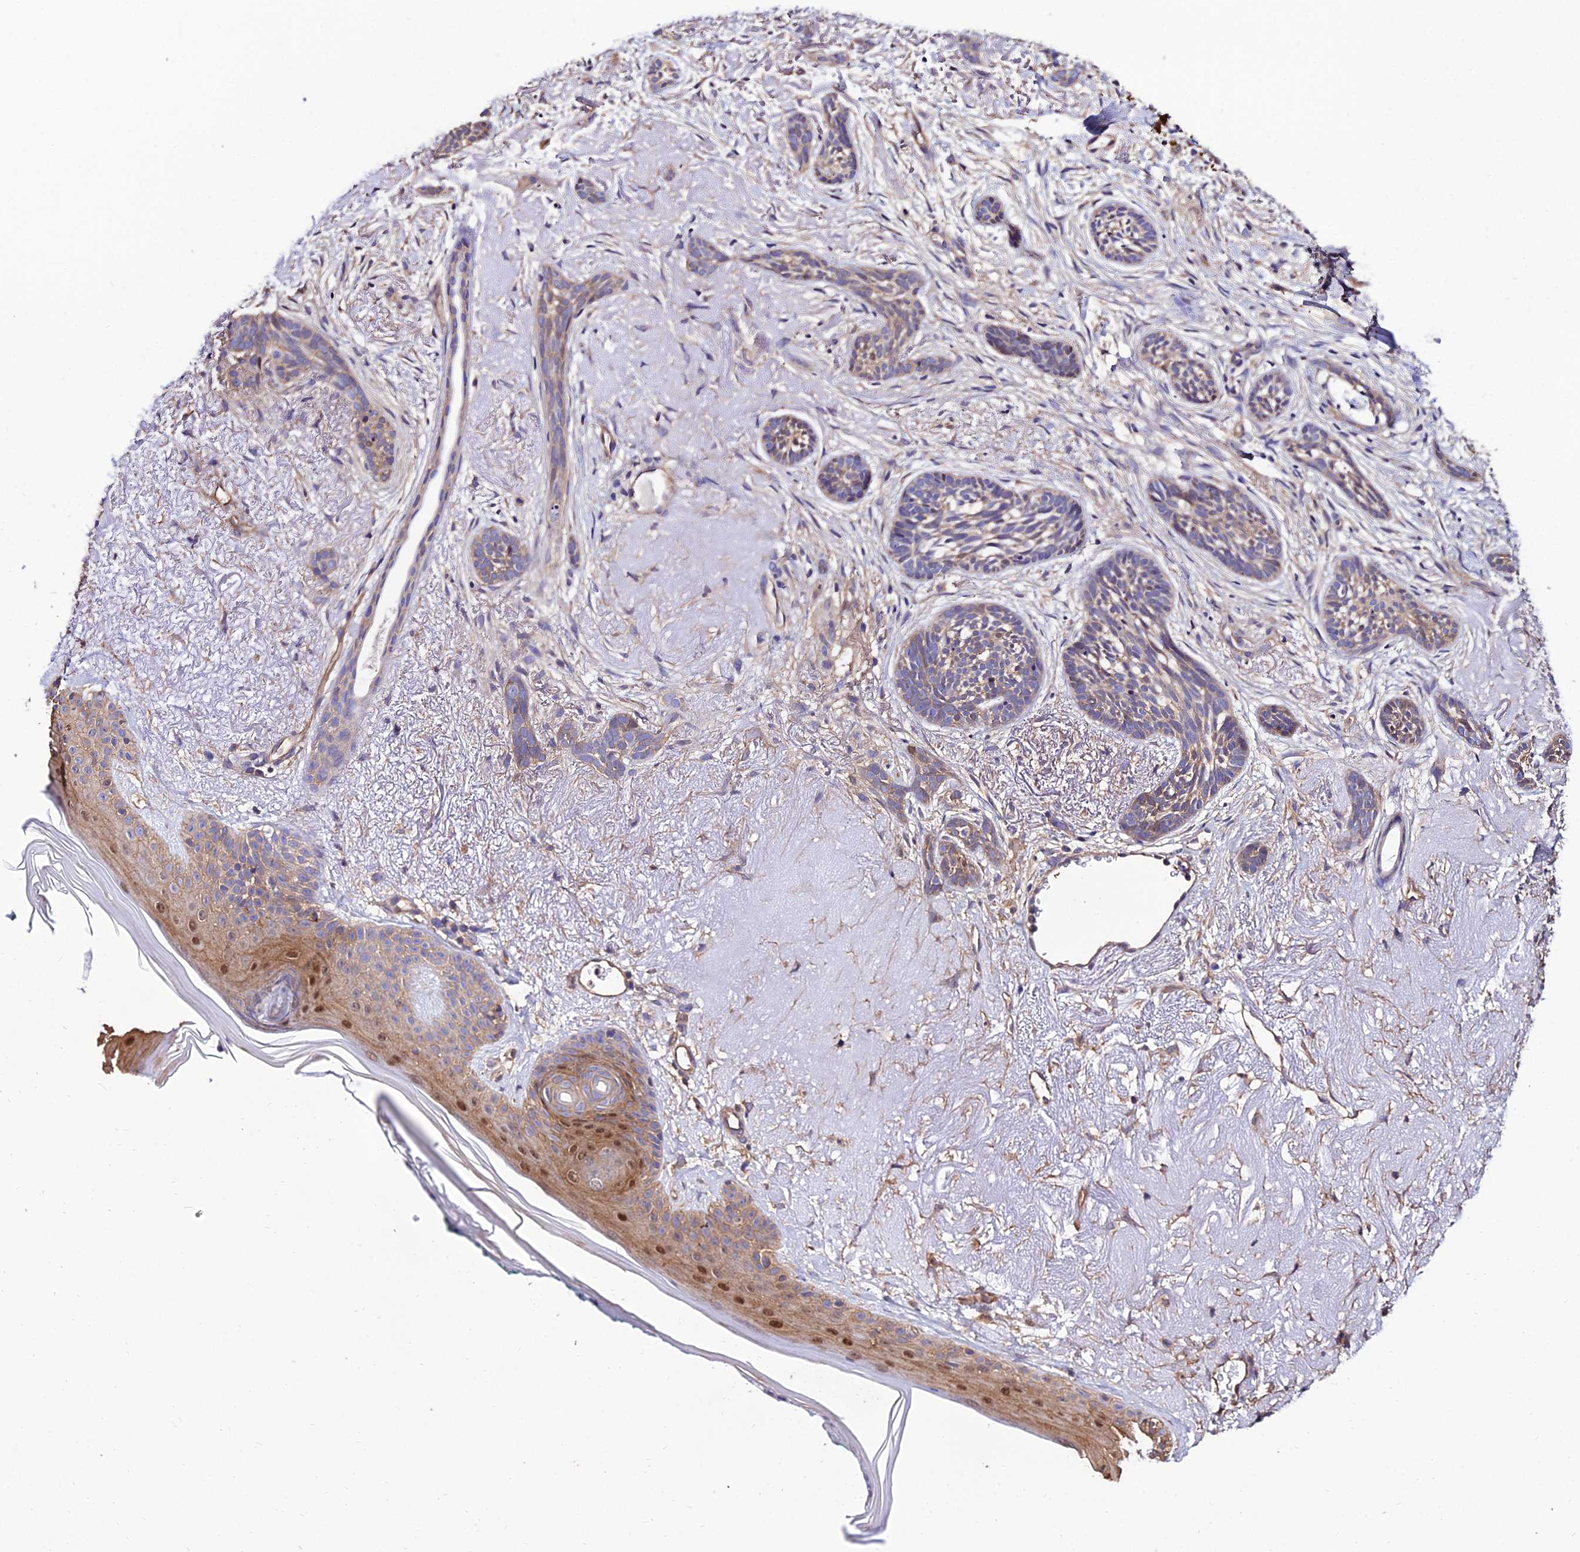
{"staining": {"intensity": "weak", "quantity": "25%-75%", "location": "cytoplasmic/membranous"}, "tissue": "skin cancer", "cell_type": "Tumor cells", "image_type": "cancer", "snomed": [{"axis": "morphology", "description": "Basal cell carcinoma"}, {"axis": "topography", "description": "Skin"}], "caption": "Protein expression analysis of basal cell carcinoma (skin) demonstrates weak cytoplasmic/membranous expression in about 25%-75% of tumor cells.", "gene": "CALM2", "patient": {"sex": "male", "age": 71}}